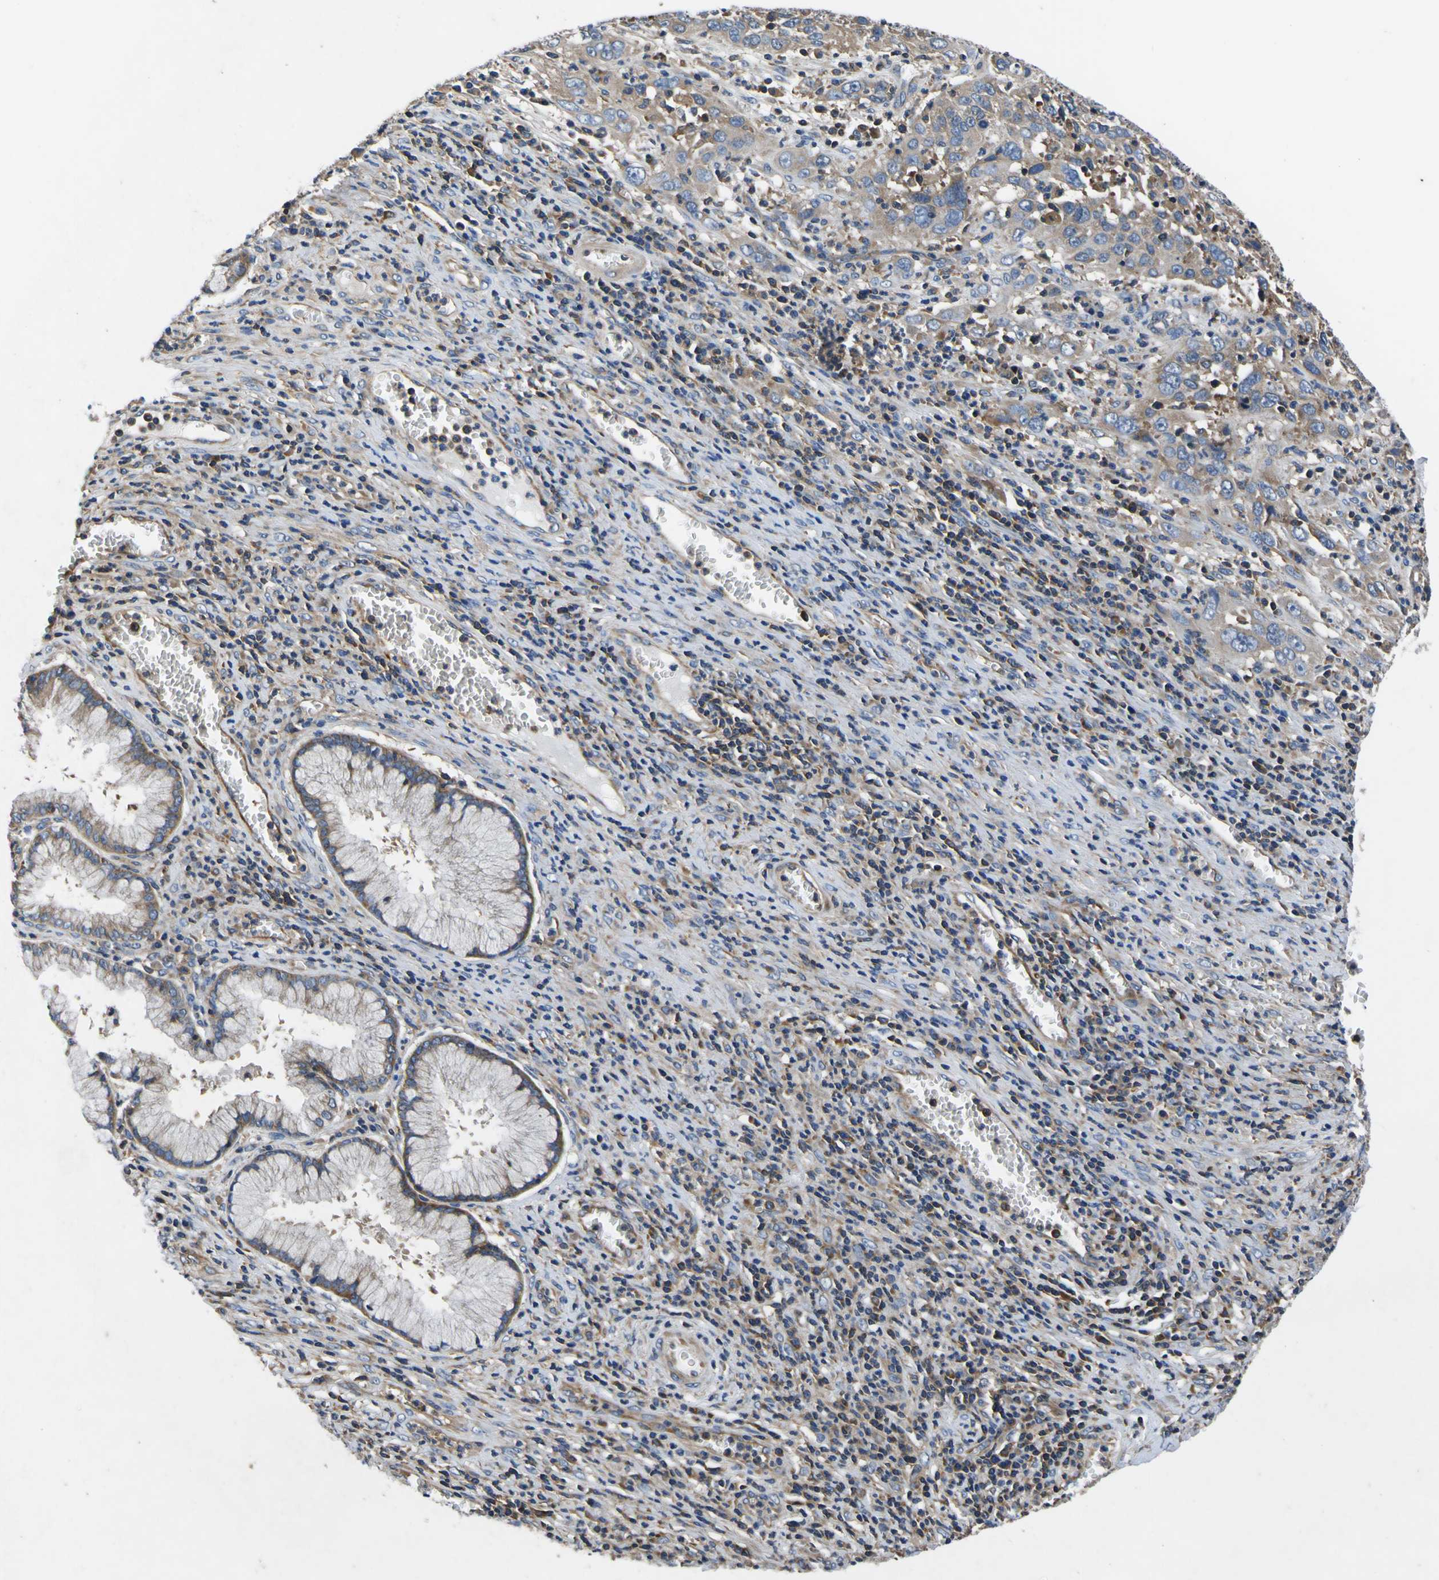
{"staining": {"intensity": "weak", "quantity": ">75%", "location": "cytoplasmic/membranous"}, "tissue": "cervical cancer", "cell_type": "Tumor cells", "image_type": "cancer", "snomed": [{"axis": "morphology", "description": "Squamous cell carcinoma, NOS"}, {"axis": "topography", "description": "Cervix"}], "caption": "Cervical cancer (squamous cell carcinoma) stained with immunohistochemistry (IHC) shows weak cytoplasmic/membranous staining in about >75% of tumor cells. The staining was performed using DAB, with brown indicating positive protein expression. Nuclei are stained blue with hematoxylin.", "gene": "CNR2", "patient": {"sex": "female", "age": 32}}